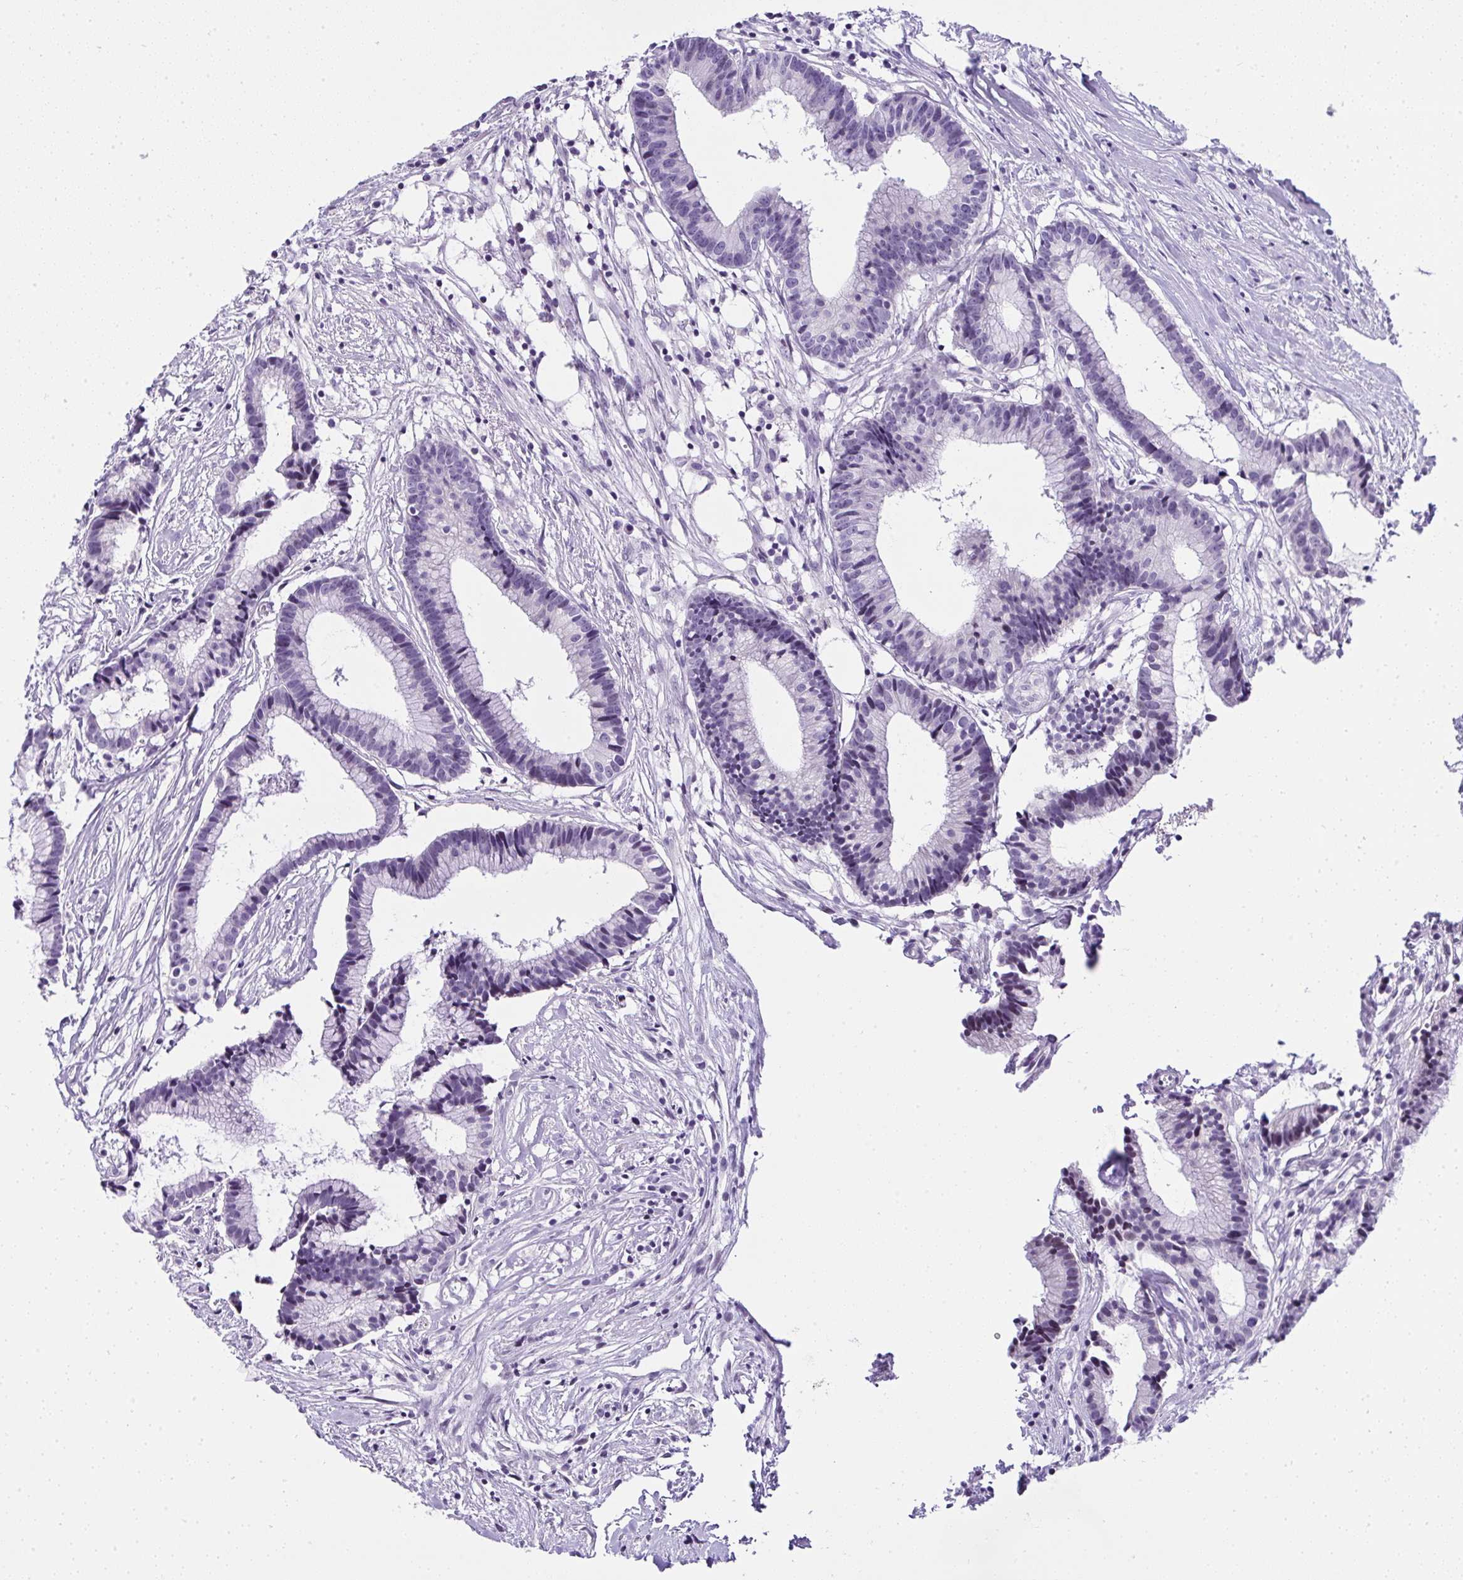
{"staining": {"intensity": "negative", "quantity": "none", "location": "none"}, "tissue": "colorectal cancer", "cell_type": "Tumor cells", "image_type": "cancer", "snomed": [{"axis": "morphology", "description": "Adenocarcinoma, NOS"}, {"axis": "topography", "description": "Colon"}], "caption": "Immunohistochemistry (IHC) image of human adenocarcinoma (colorectal) stained for a protein (brown), which demonstrates no staining in tumor cells.", "gene": "RNF183", "patient": {"sex": "female", "age": 78}}